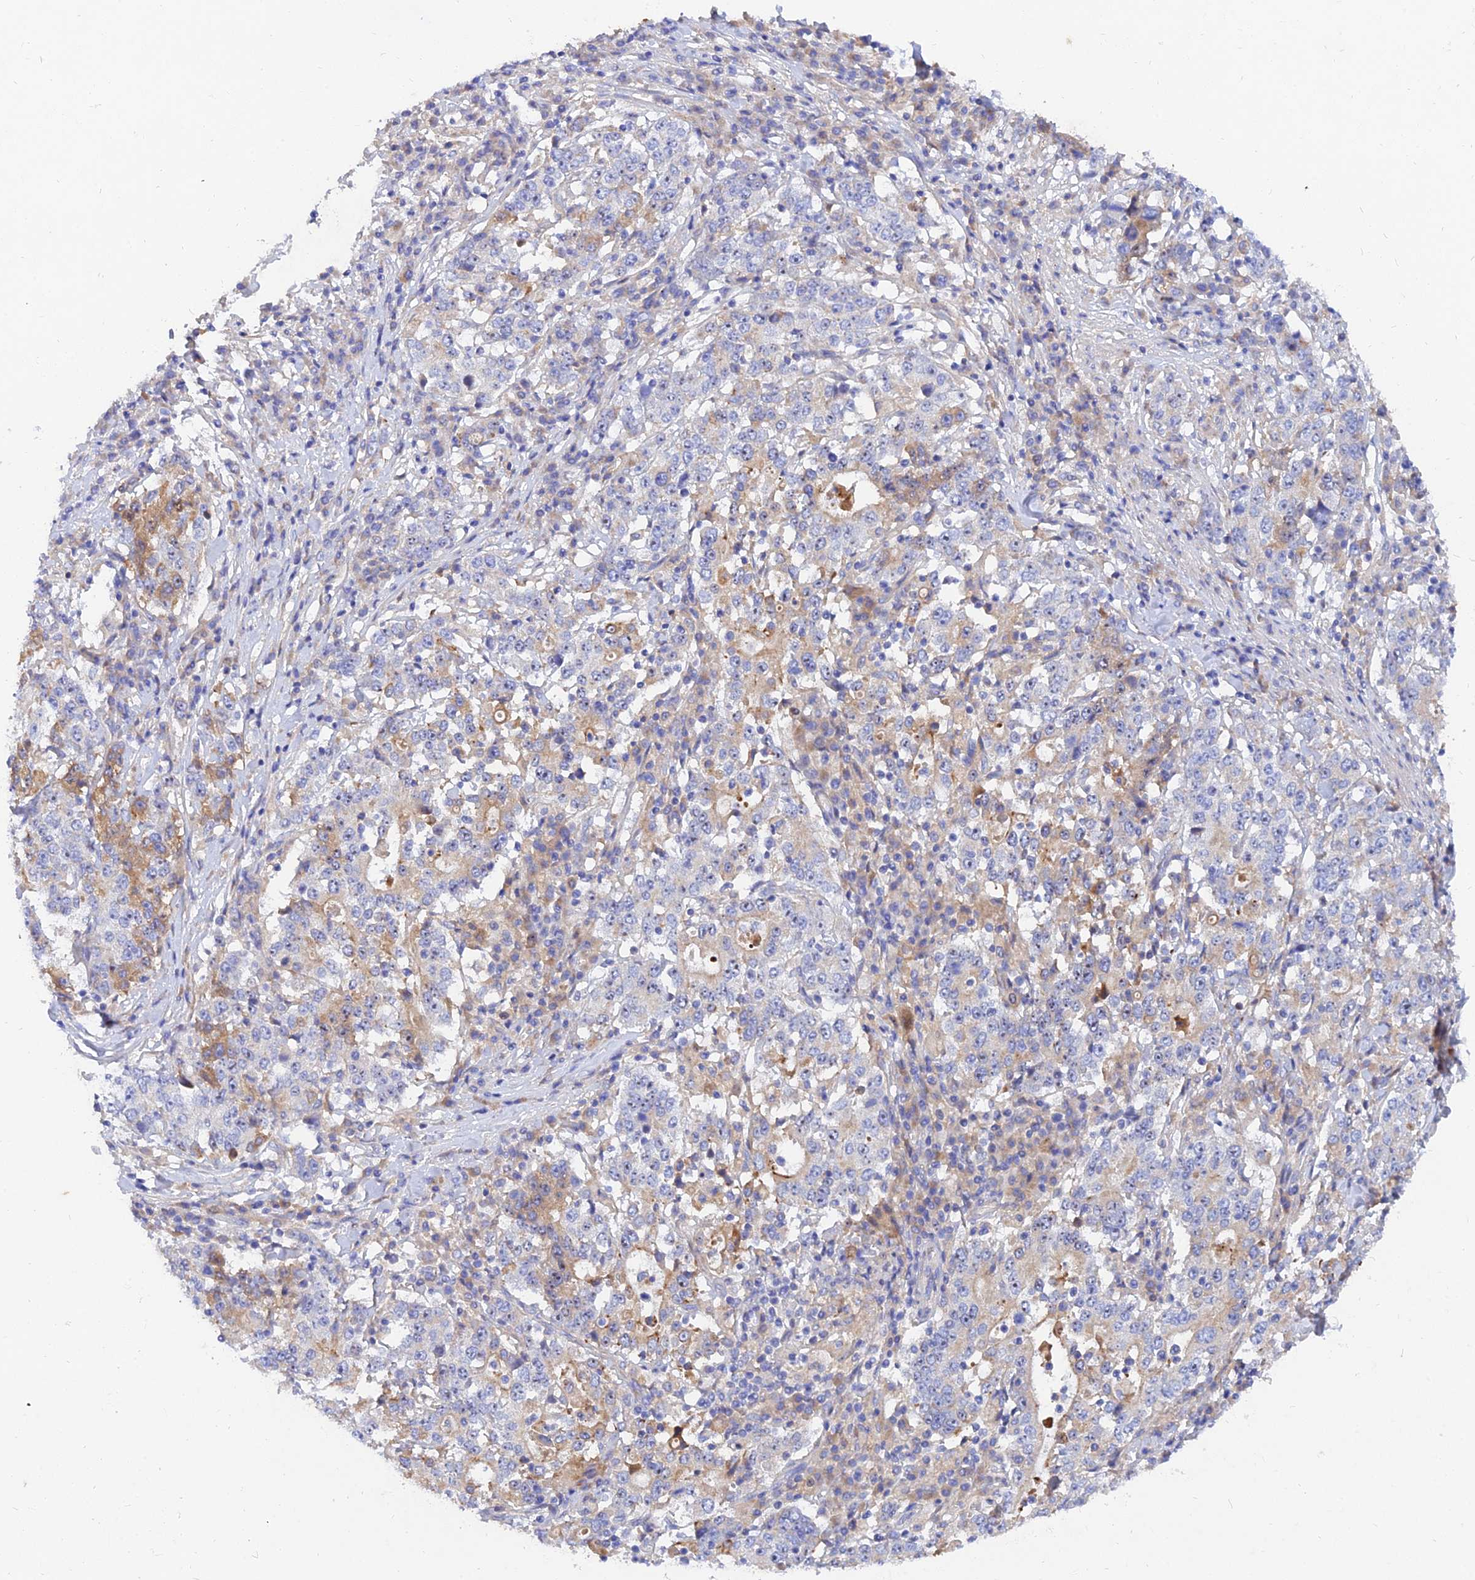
{"staining": {"intensity": "moderate", "quantity": "<25%", "location": "cytoplasmic/membranous"}, "tissue": "stomach cancer", "cell_type": "Tumor cells", "image_type": "cancer", "snomed": [{"axis": "morphology", "description": "Adenocarcinoma, NOS"}, {"axis": "topography", "description": "Stomach"}], "caption": "Human stomach adenocarcinoma stained with a brown dye exhibits moderate cytoplasmic/membranous positive staining in approximately <25% of tumor cells.", "gene": "MROH1", "patient": {"sex": "male", "age": 59}}